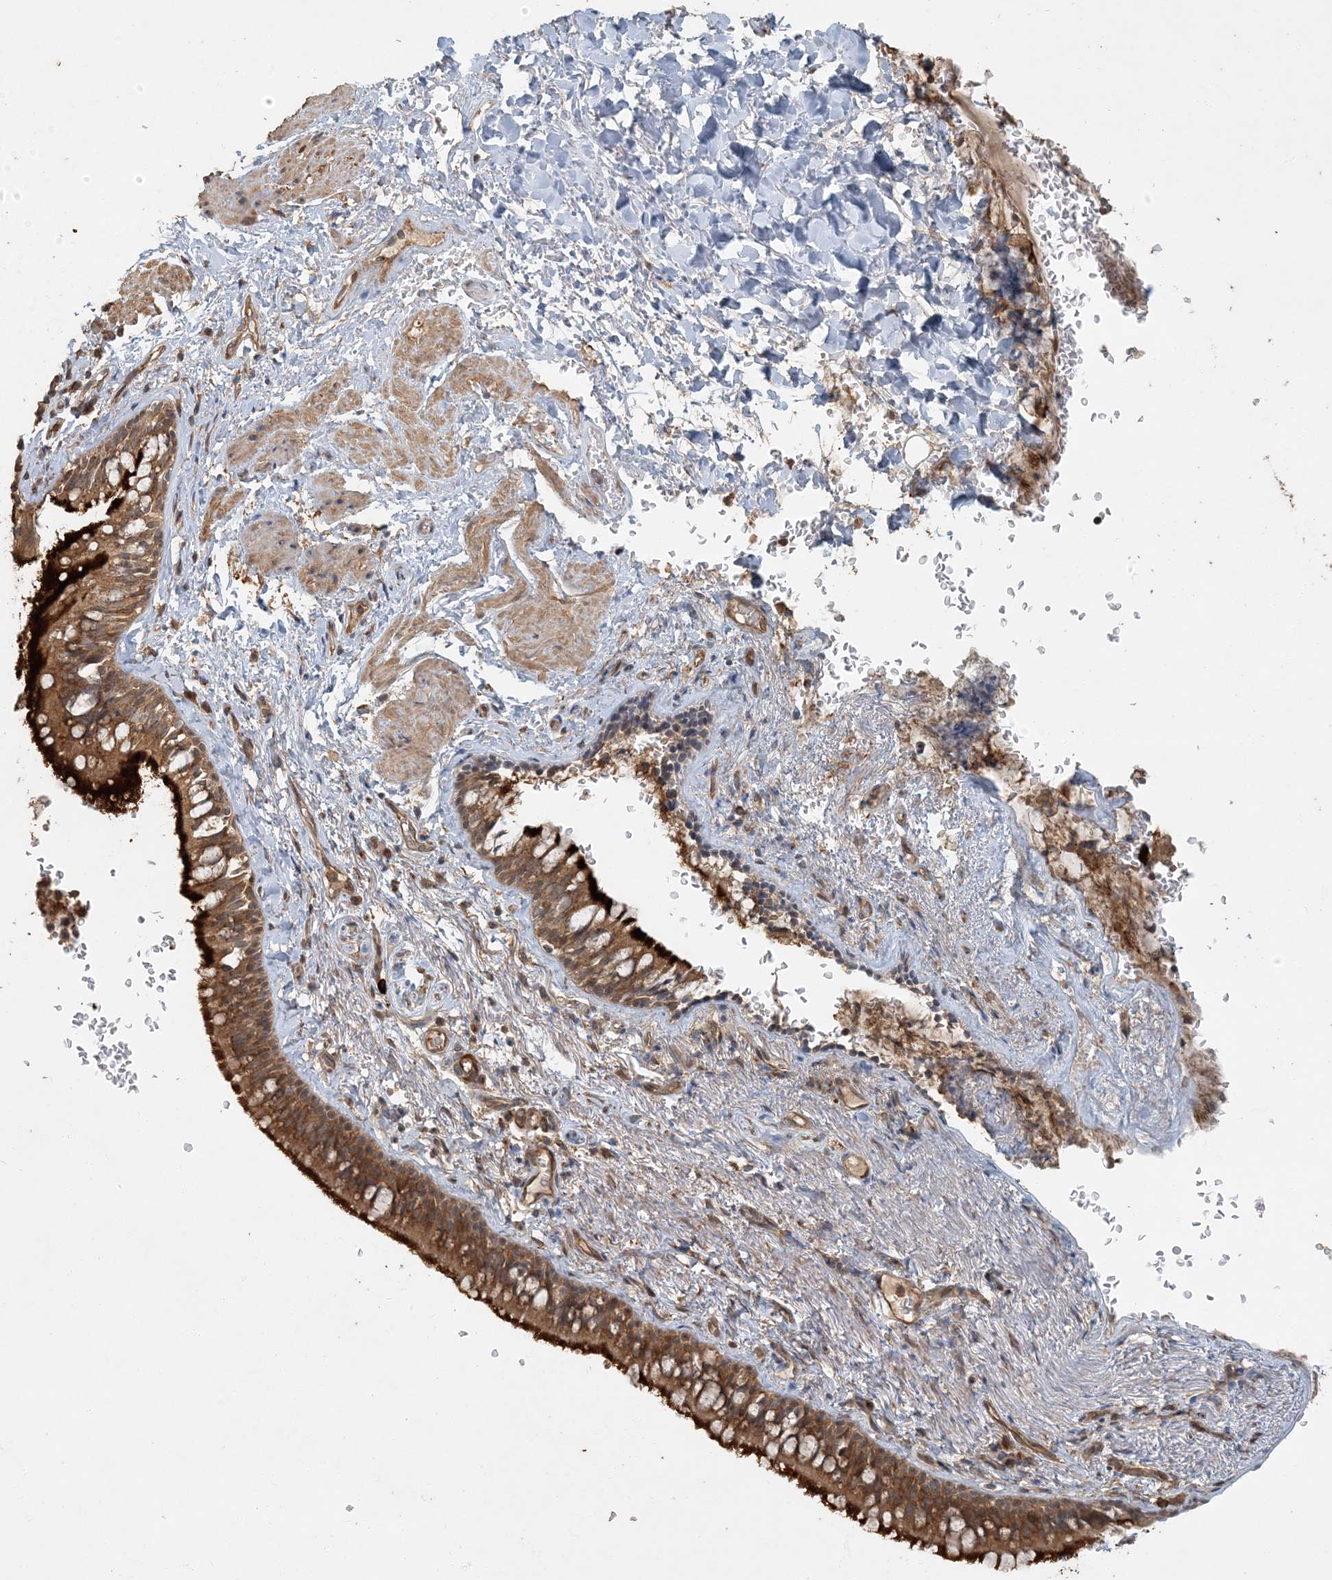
{"staining": {"intensity": "strong", "quantity": ">75%", "location": "cytoplasmic/membranous"}, "tissue": "bronchus", "cell_type": "Respiratory epithelial cells", "image_type": "normal", "snomed": [{"axis": "morphology", "description": "Normal tissue, NOS"}, {"axis": "topography", "description": "Cartilage tissue"}, {"axis": "topography", "description": "Bronchus"}], "caption": "A brown stain labels strong cytoplasmic/membranous expression of a protein in respiratory epithelial cells of unremarkable bronchus. (Stains: DAB in brown, nuclei in blue, Microscopy: brightfield microscopy at high magnification).", "gene": "AK9", "patient": {"sex": "female", "age": 36}}